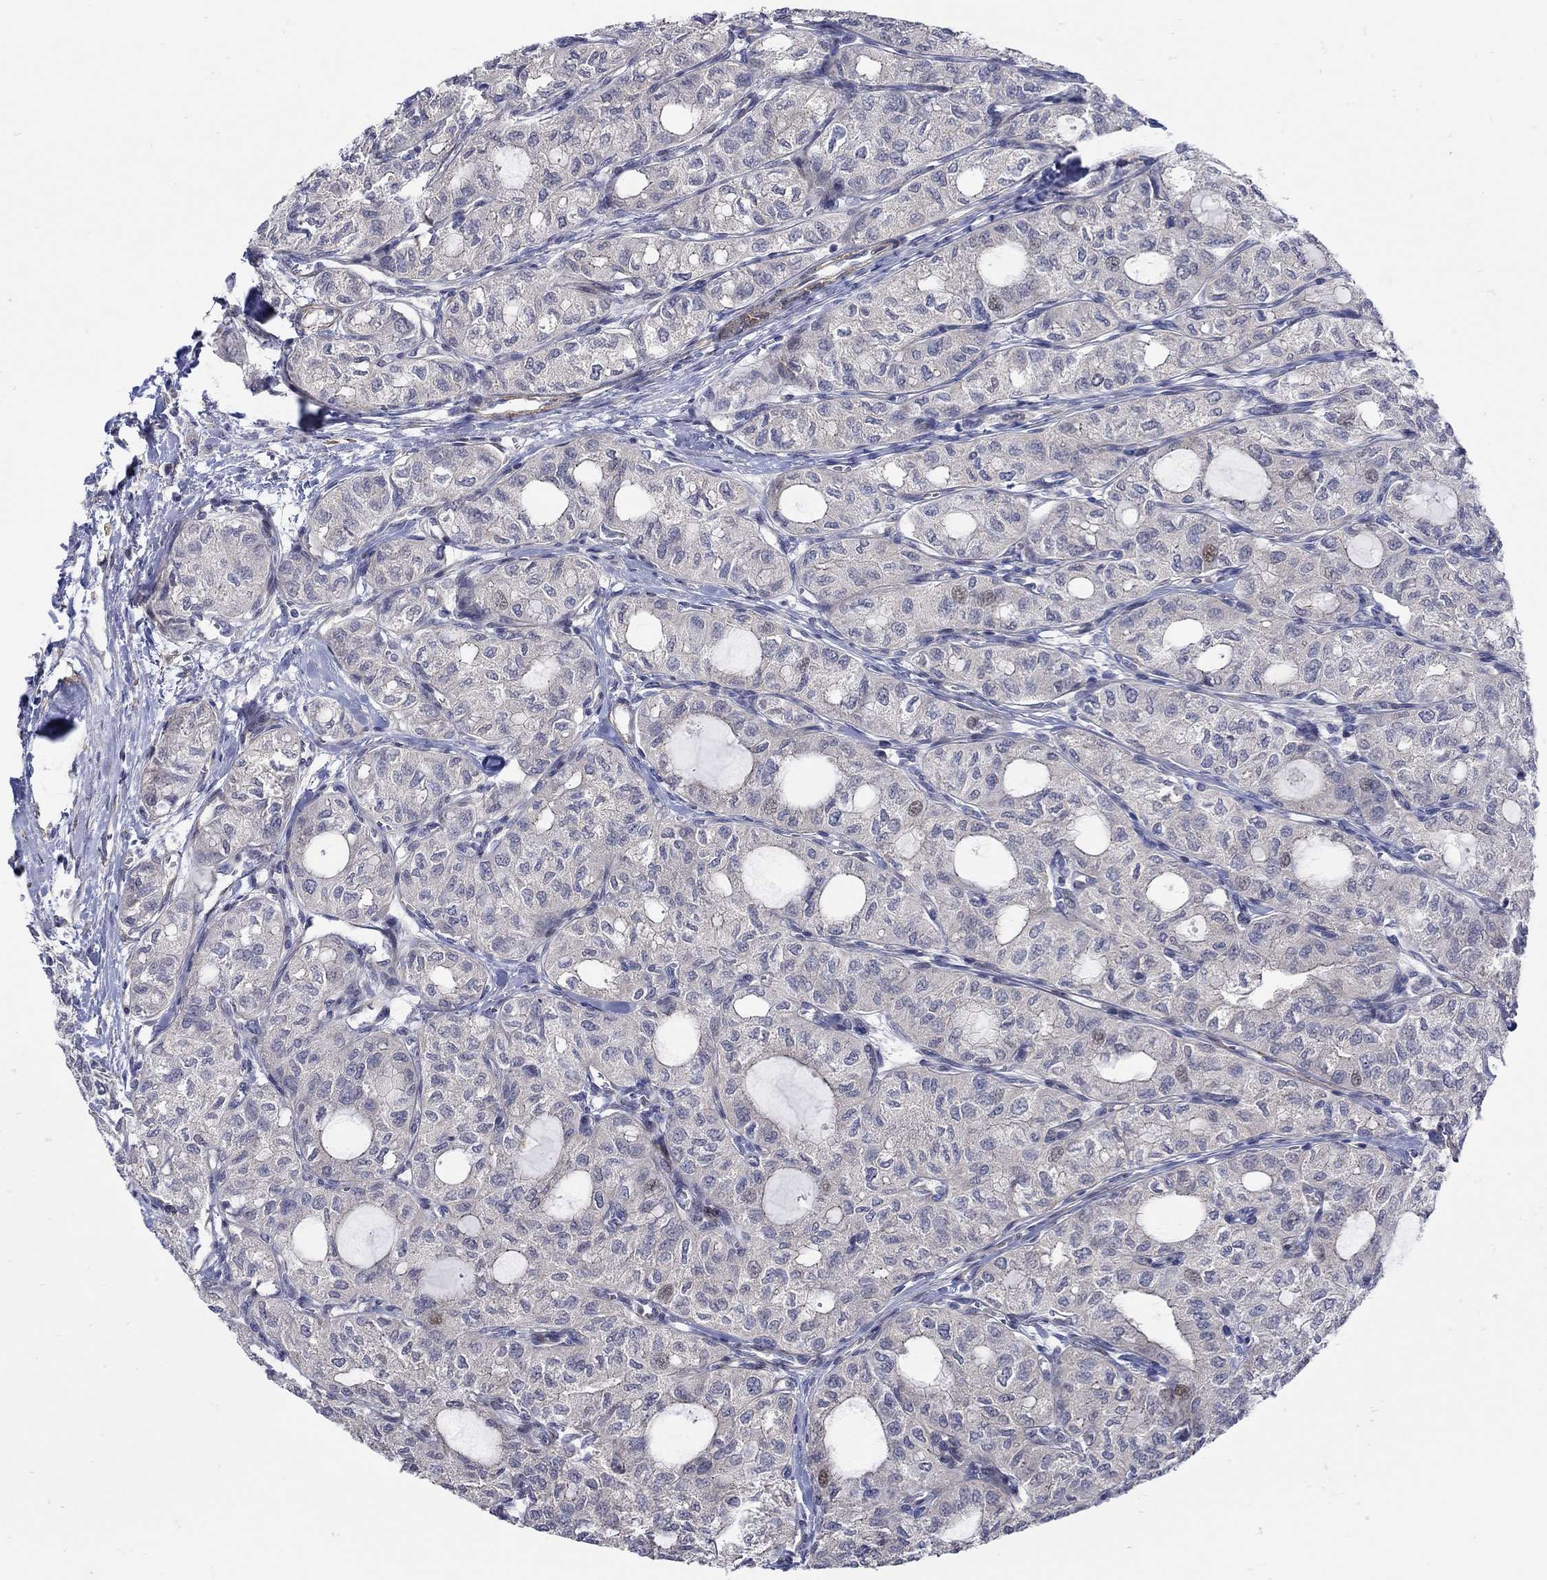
{"staining": {"intensity": "weak", "quantity": "<25%", "location": "cytoplasmic/membranous"}, "tissue": "thyroid cancer", "cell_type": "Tumor cells", "image_type": "cancer", "snomed": [{"axis": "morphology", "description": "Follicular adenoma carcinoma, NOS"}, {"axis": "topography", "description": "Thyroid gland"}], "caption": "IHC of human follicular adenoma carcinoma (thyroid) reveals no staining in tumor cells.", "gene": "SCN7A", "patient": {"sex": "male", "age": 75}}